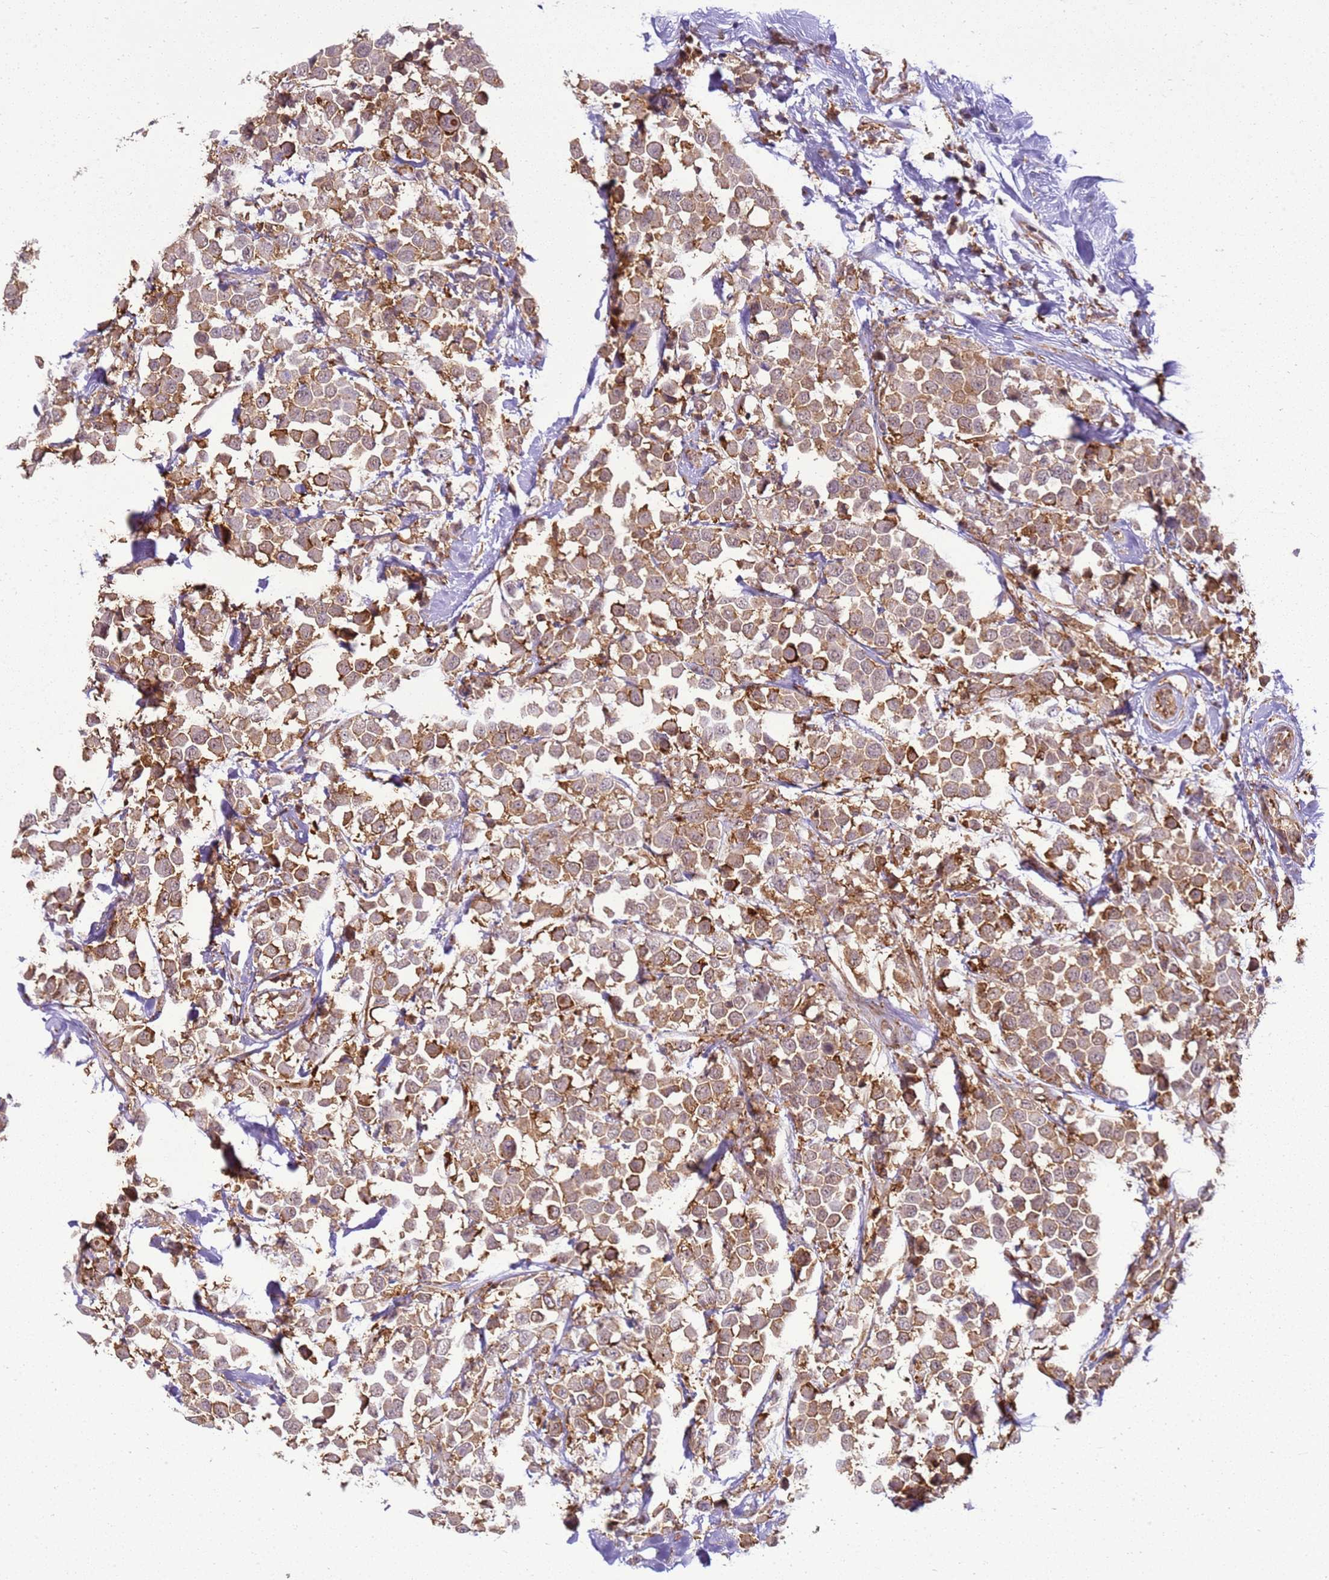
{"staining": {"intensity": "moderate", "quantity": ">75%", "location": "cytoplasmic/membranous"}, "tissue": "breast cancer", "cell_type": "Tumor cells", "image_type": "cancer", "snomed": [{"axis": "morphology", "description": "Duct carcinoma"}, {"axis": "topography", "description": "Breast"}], "caption": "Brown immunohistochemical staining in human breast invasive ductal carcinoma displays moderate cytoplasmic/membranous positivity in about >75% of tumor cells.", "gene": "GABRE", "patient": {"sex": "female", "age": 61}}